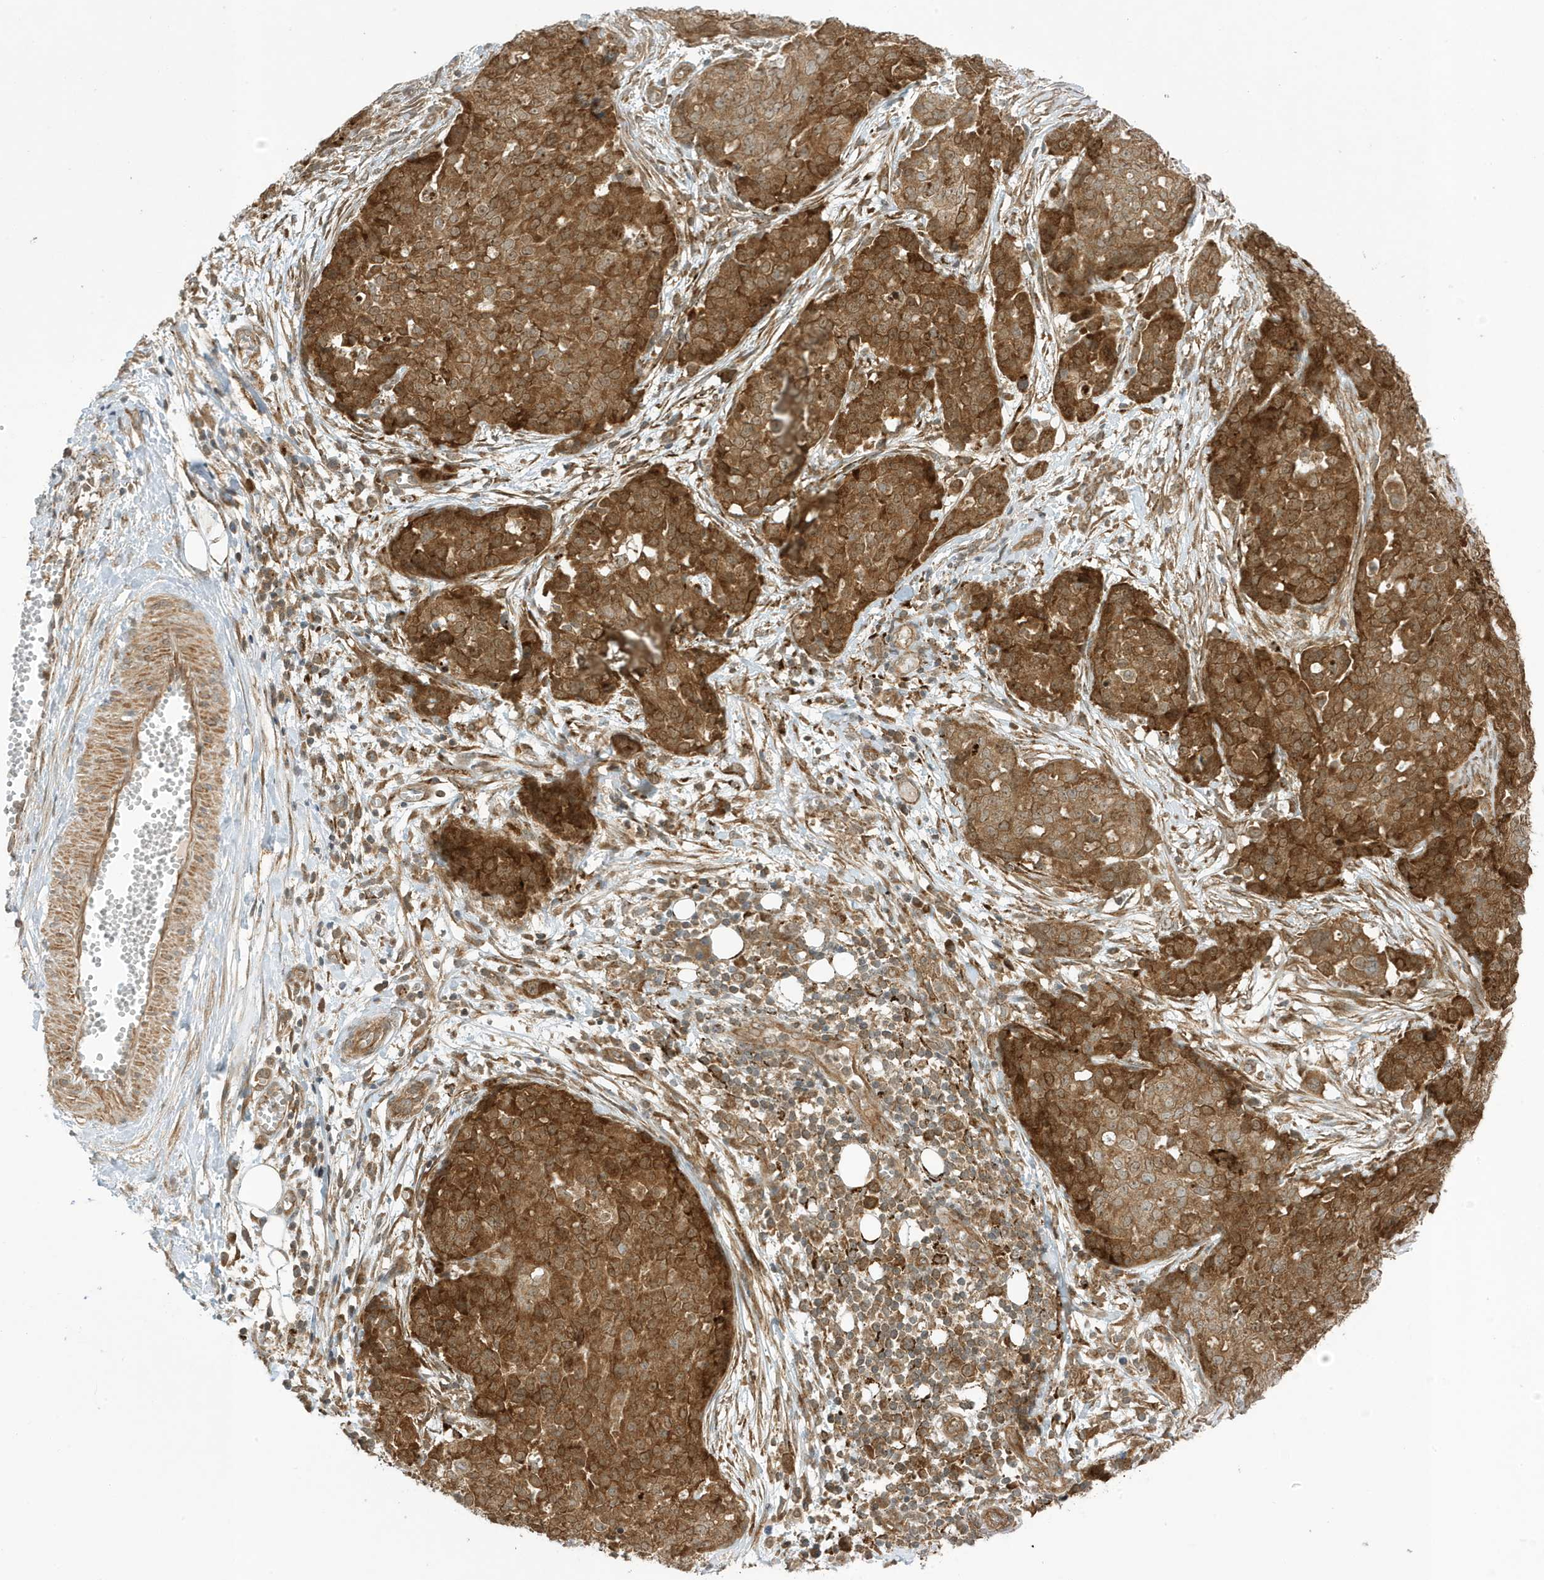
{"staining": {"intensity": "strong", "quantity": ">75%", "location": "cytoplasmic/membranous"}, "tissue": "ovarian cancer", "cell_type": "Tumor cells", "image_type": "cancer", "snomed": [{"axis": "morphology", "description": "Cystadenocarcinoma, serous, NOS"}, {"axis": "topography", "description": "Soft tissue"}, {"axis": "topography", "description": "Ovary"}], "caption": "A brown stain labels strong cytoplasmic/membranous expression of a protein in ovarian cancer (serous cystadenocarcinoma) tumor cells.", "gene": "DHX36", "patient": {"sex": "female", "age": 57}}